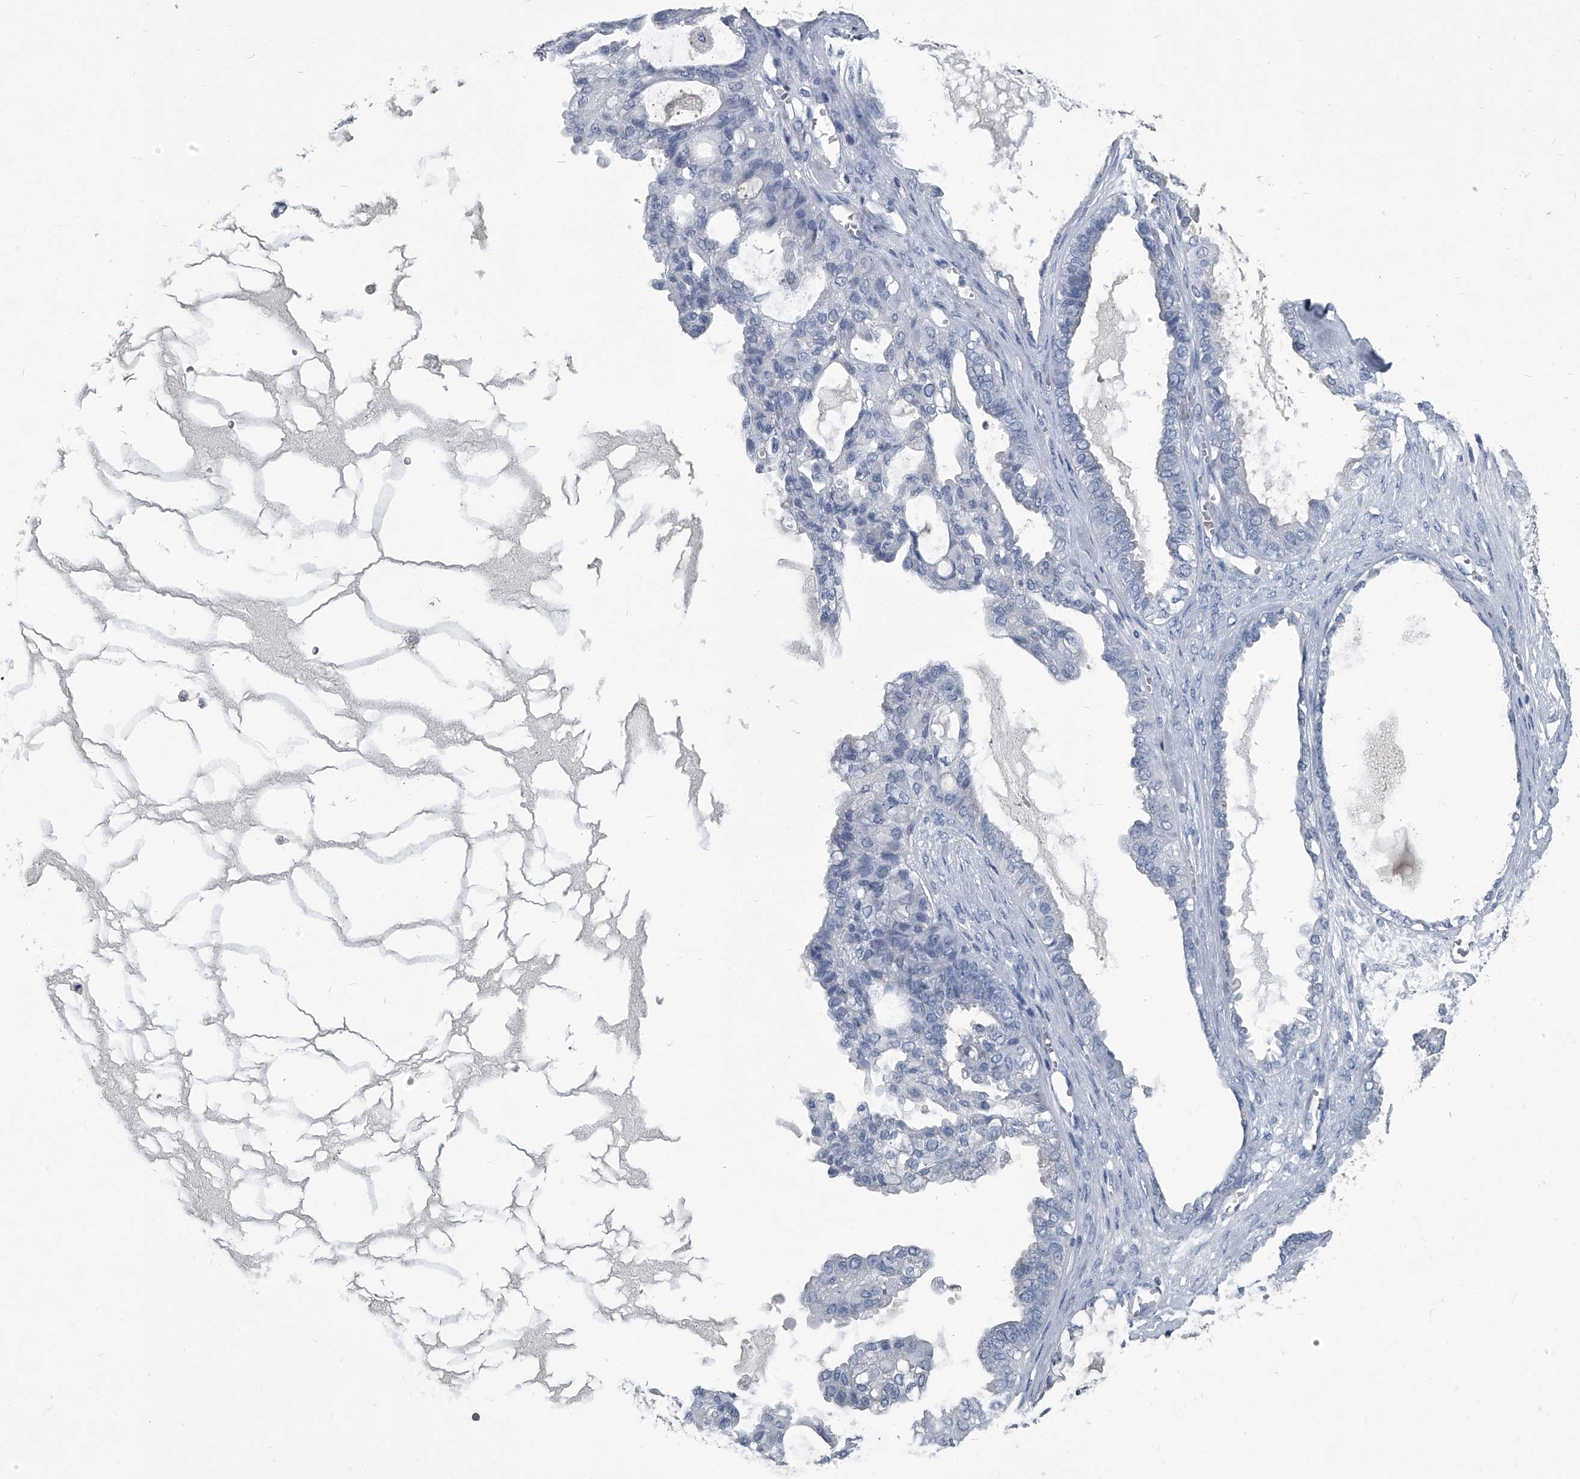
{"staining": {"intensity": "negative", "quantity": "none", "location": "none"}, "tissue": "ovarian cancer", "cell_type": "Tumor cells", "image_type": "cancer", "snomed": [{"axis": "morphology", "description": "Carcinoma, NOS"}, {"axis": "morphology", "description": "Carcinoma, endometroid"}, {"axis": "topography", "description": "Ovary"}], "caption": "Immunohistochemistry image of neoplastic tissue: human ovarian cancer stained with DAB demonstrates no significant protein staining in tumor cells.", "gene": "BCAS1", "patient": {"sex": "female", "age": 50}}